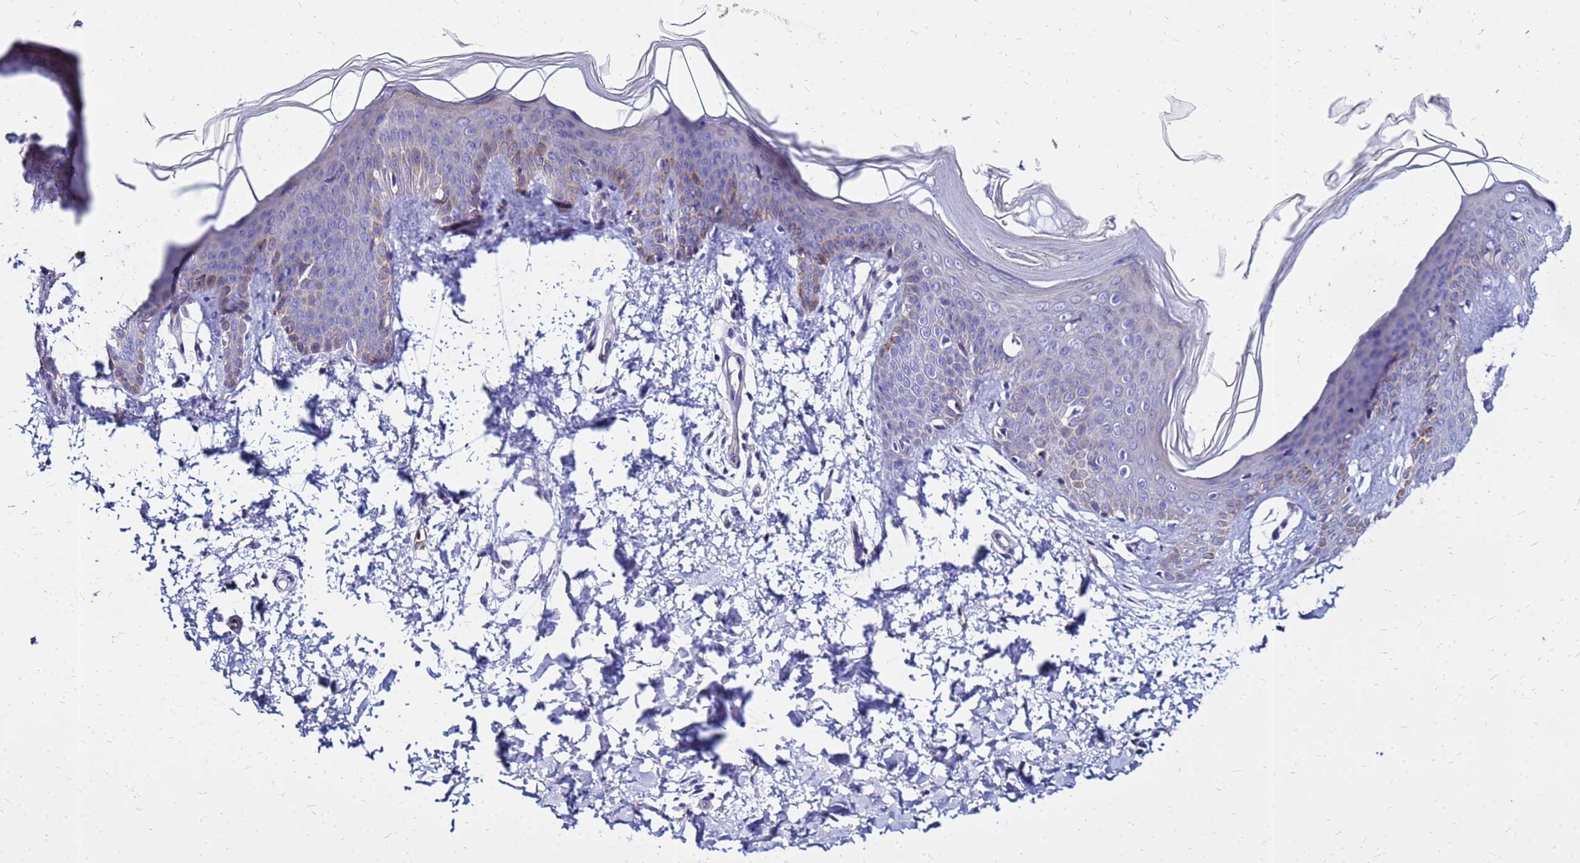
{"staining": {"intensity": "negative", "quantity": "none", "location": "none"}, "tissue": "skin", "cell_type": "Fibroblasts", "image_type": "normal", "snomed": [{"axis": "morphology", "description": "Normal tissue, NOS"}, {"axis": "topography", "description": "Skin"}], "caption": "An image of skin stained for a protein displays no brown staining in fibroblasts. Brightfield microscopy of IHC stained with DAB (brown) and hematoxylin (blue), captured at high magnification.", "gene": "HERC5", "patient": {"sex": "male", "age": 36}}